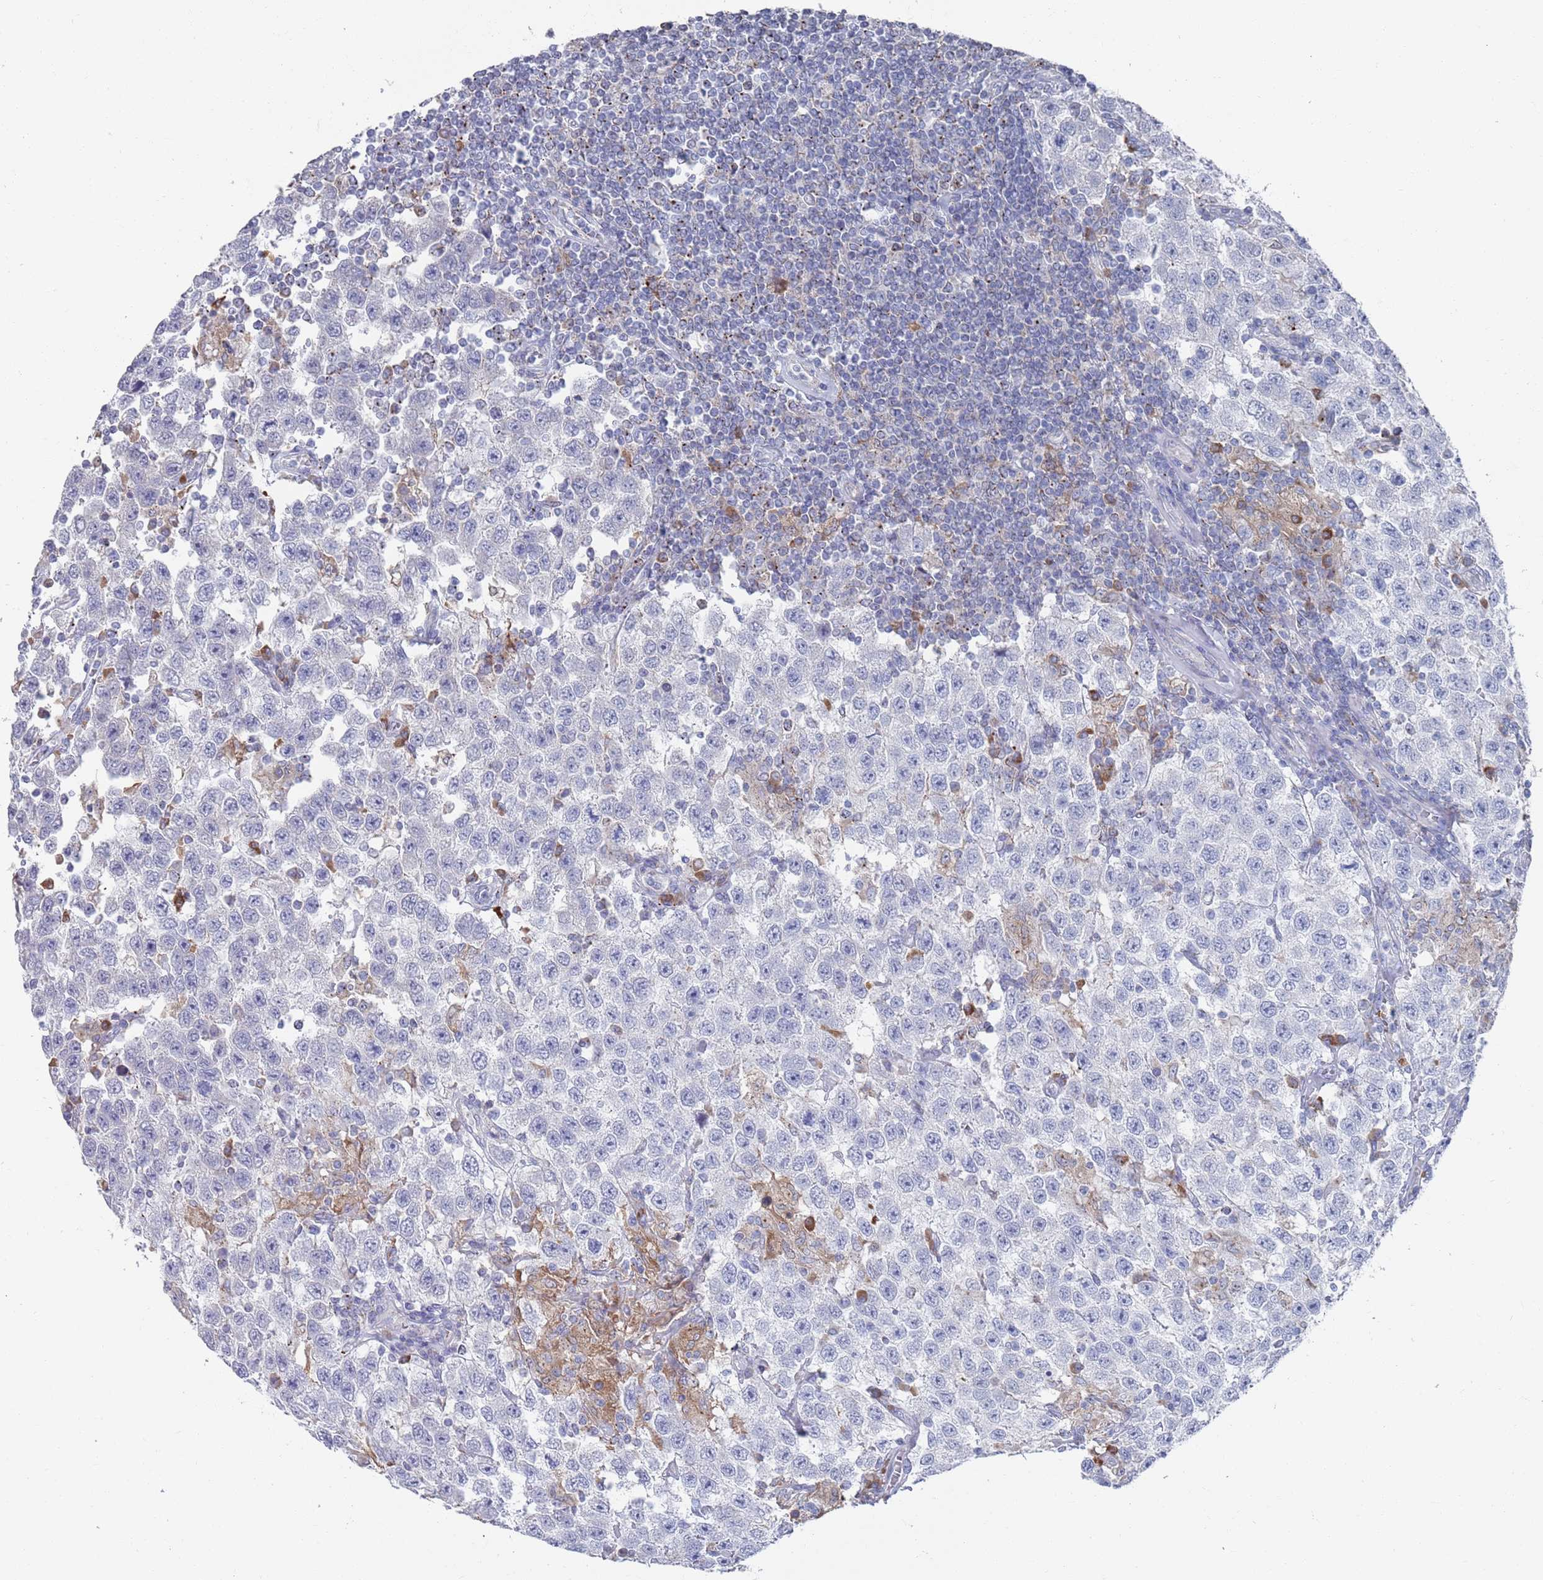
{"staining": {"intensity": "negative", "quantity": "none", "location": "none"}, "tissue": "testis cancer", "cell_type": "Tumor cells", "image_type": "cancer", "snomed": [{"axis": "morphology", "description": "Seminoma, NOS"}, {"axis": "topography", "description": "Testis"}], "caption": "IHC of human testis cancer (seminoma) shows no expression in tumor cells. (Immunohistochemistry, brightfield microscopy, high magnification).", "gene": "MAT1A", "patient": {"sex": "male", "age": 41}}